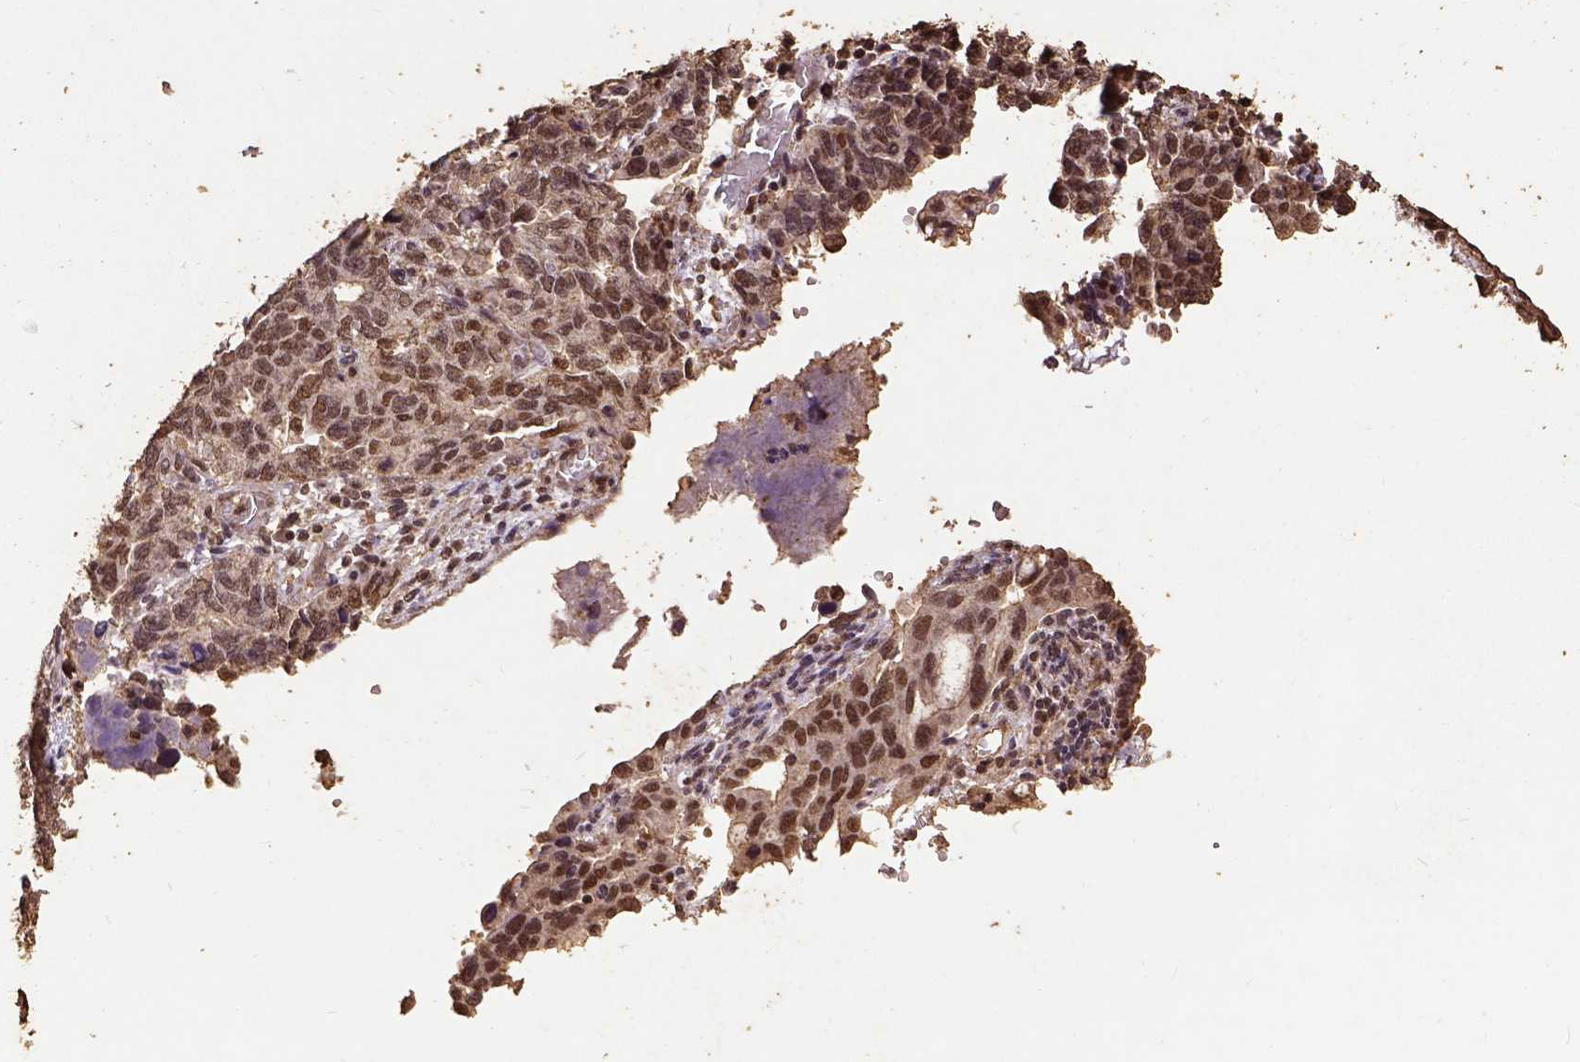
{"staining": {"intensity": "moderate", "quantity": ">75%", "location": "nuclear"}, "tissue": "ovarian cancer", "cell_type": "Tumor cells", "image_type": "cancer", "snomed": [{"axis": "morphology", "description": "Cystadenocarcinoma, serous, NOS"}, {"axis": "topography", "description": "Ovary"}], "caption": "Immunohistochemical staining of serous cystadenocarcinoma (ovarian) shows medium levels of moderate nuclear protein positivity in approximately >75% of tumor cells.", "gene": "NACC1", "patient": {"sex": "female", "age": 69}}